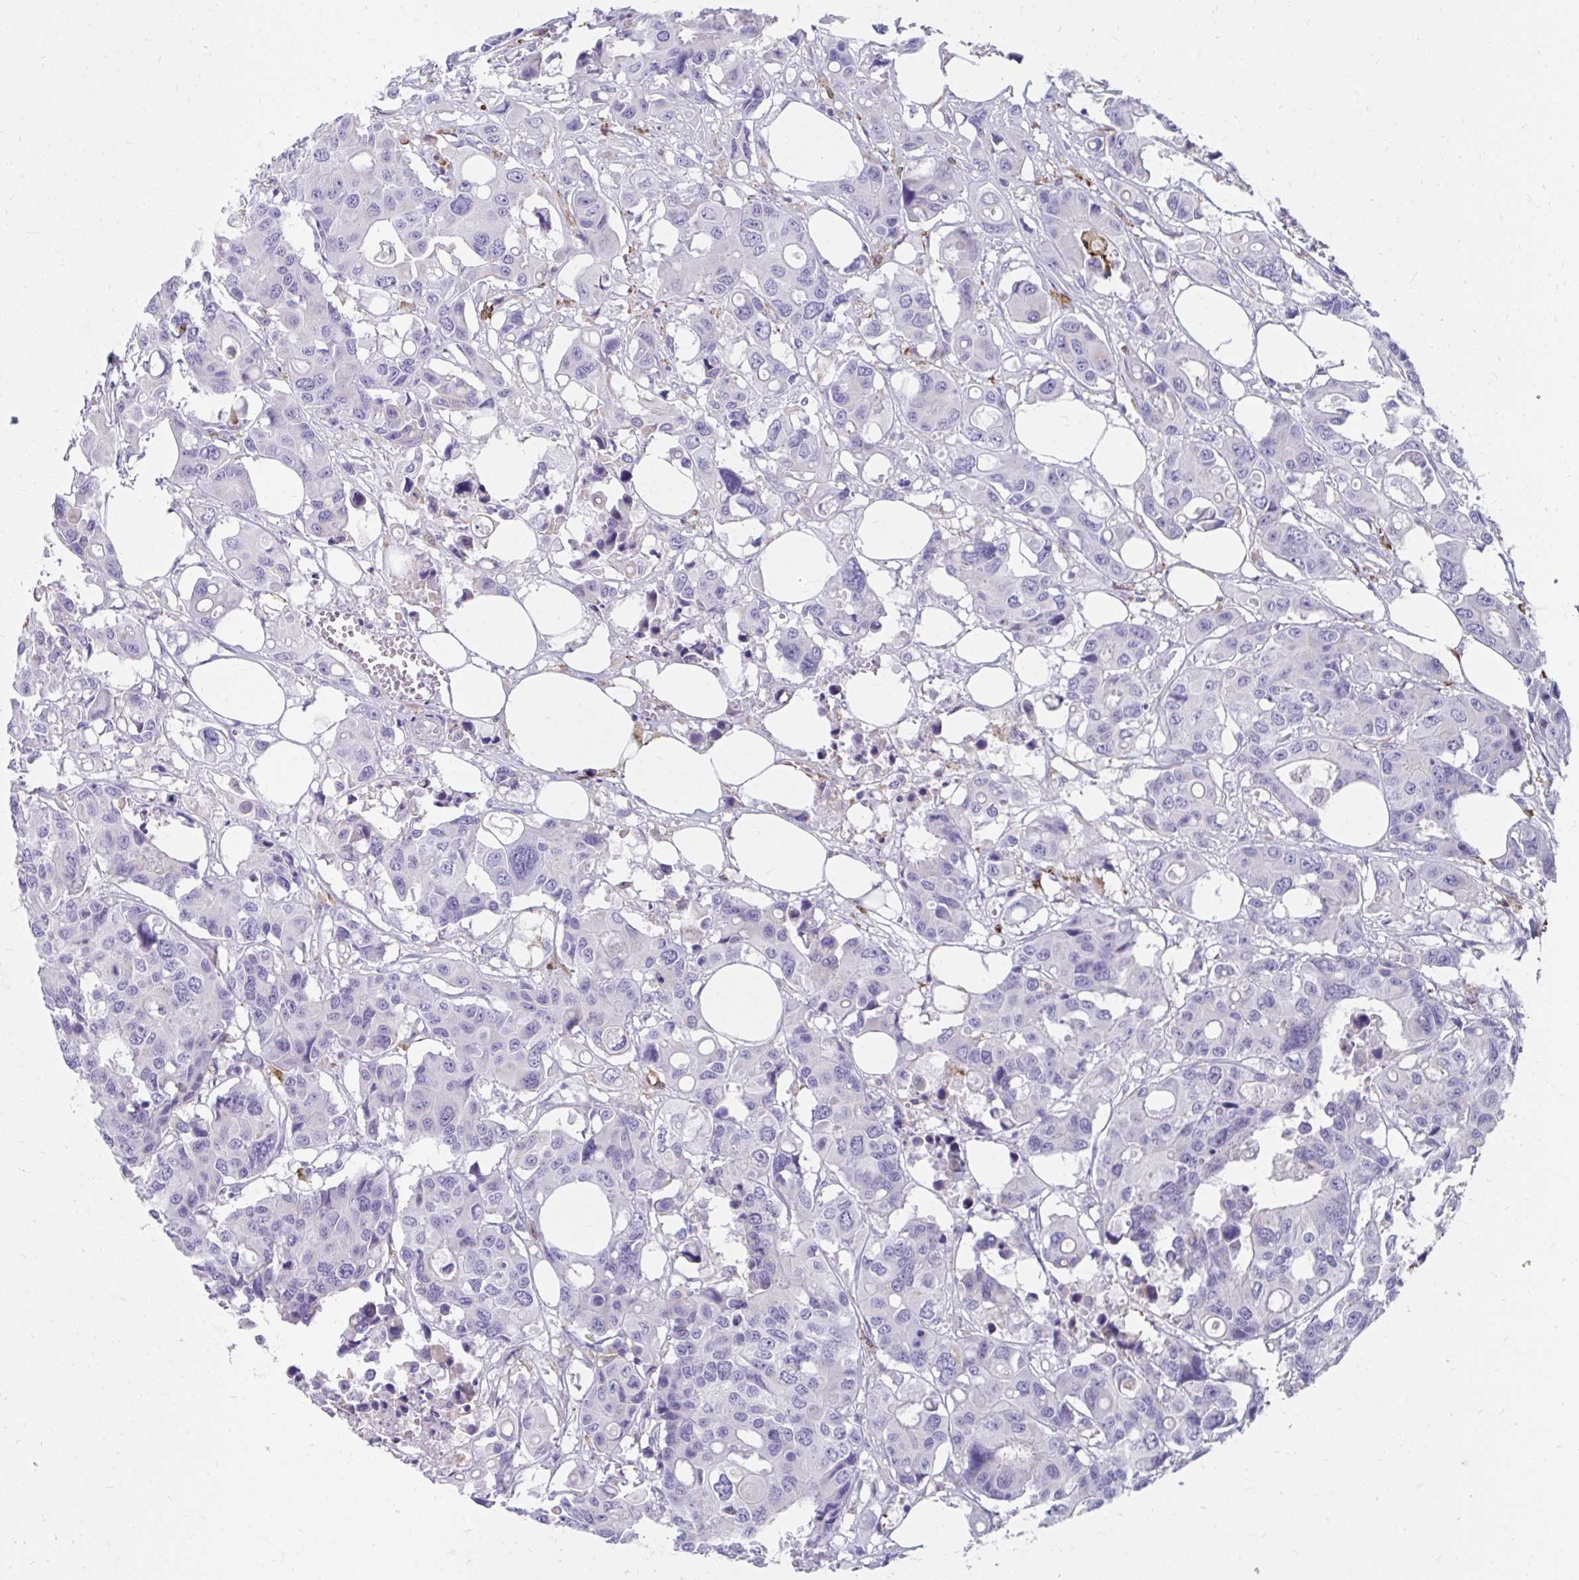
{"staining": {"intensity": "negative", "quantity": "none", "location": "none"}, "tissue": "colorectal cancer", "cell_type": "Tumor cells", "image_type": "cancer", "snomed": [{"axis": "morphology", "description": "Adenocarcinoma, NOS"}, {"axis": "topography", "description": "Colon"}], "caption": "Immunohistochemistry (IHC) micrograph of neoplastic tissue: human colorectal cancer (adenocarcinoma) stained with DAB (3,3'-diaminobenzidine) exhibits no significant protein staining in tumor cells. (Stains: DAB (3,3'-diaminobenzidine) immunohistochemistry with hematoxylin counter stain, Microscopy: brightfield microscopy at high magnification).", "gene": "CD163", "patient": {"sex": "male", "age": 77}}